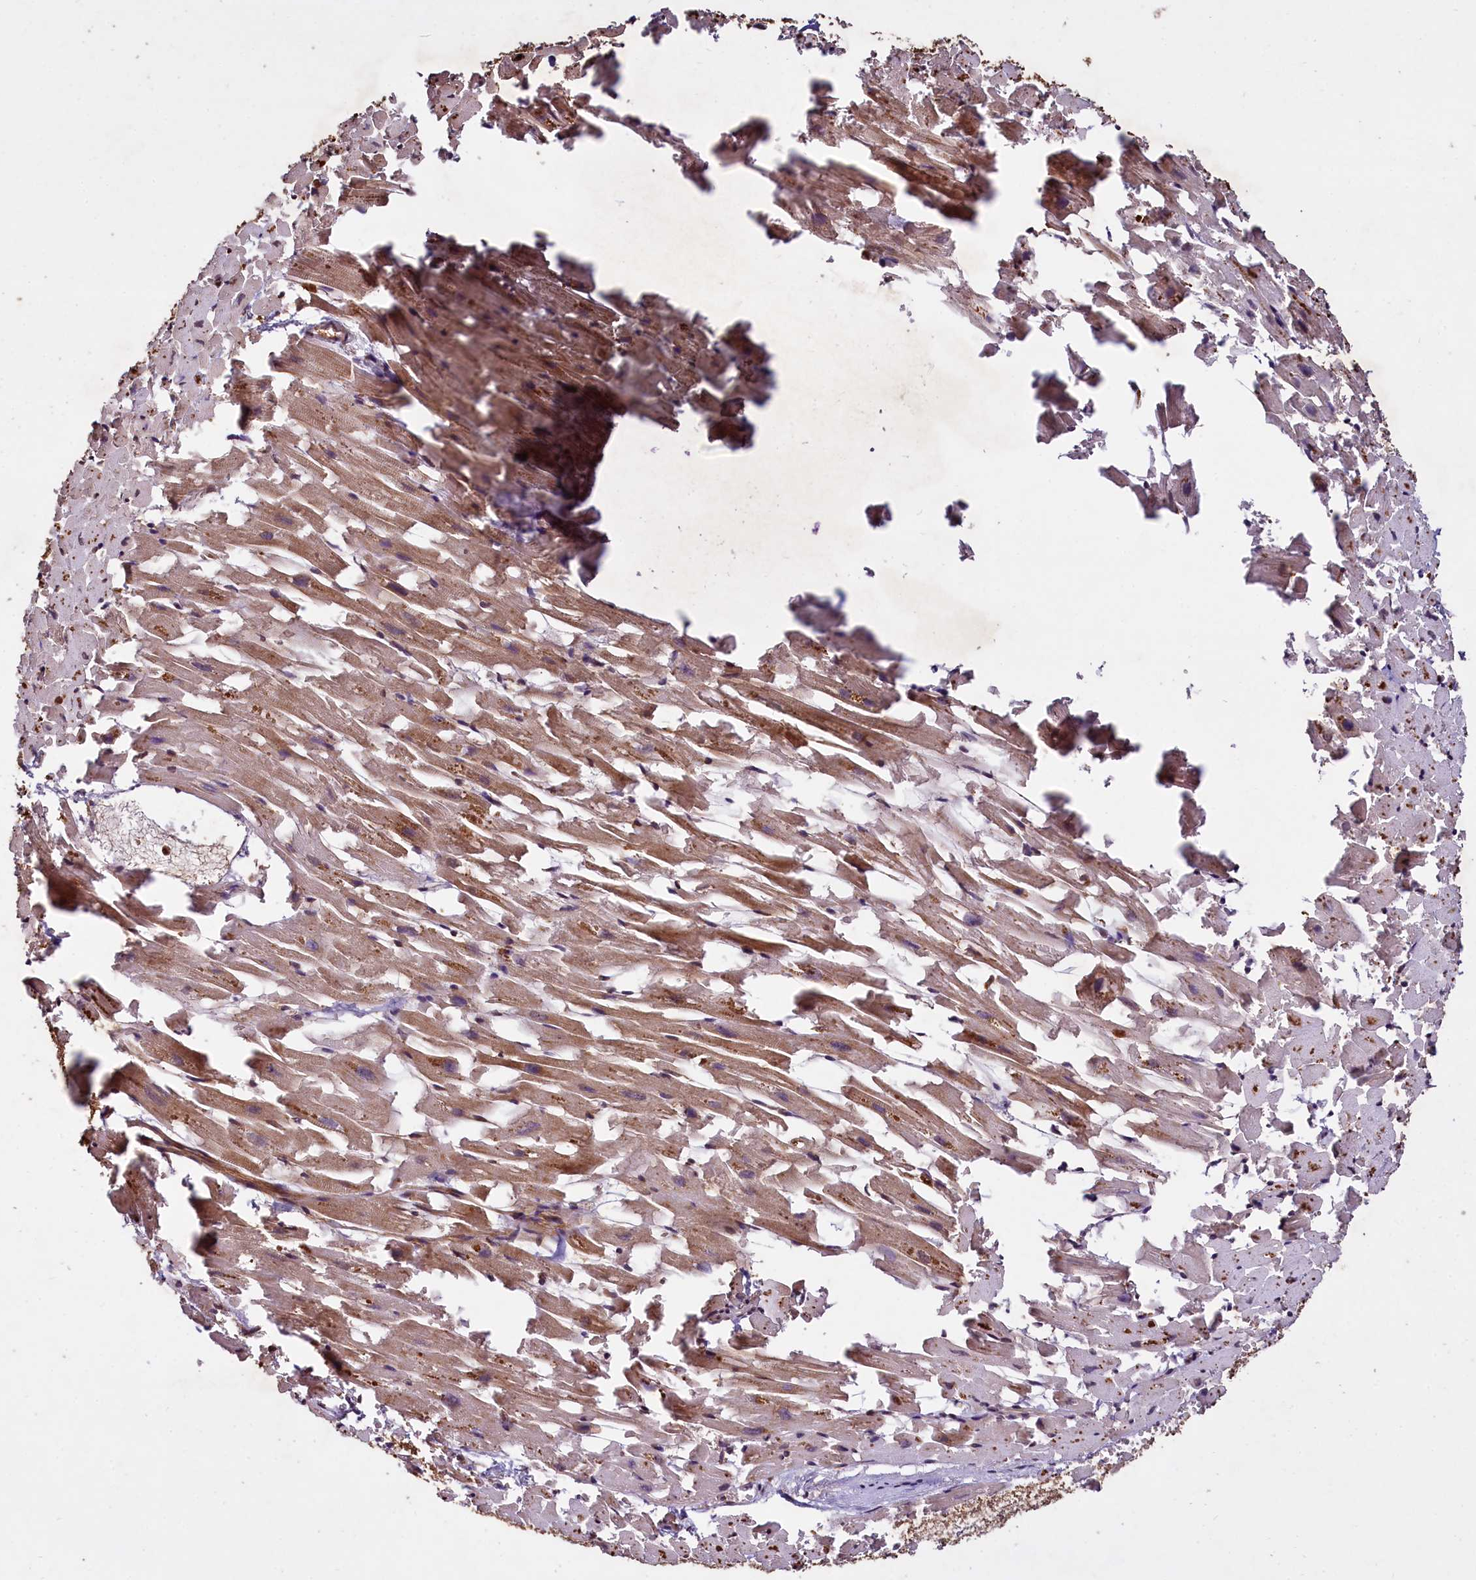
{"staining": {"intensity": "moderate", "quantity": ">75%", "location": "cytoplasmic/membranous"}, "tissue": "heart muscle", "cell_type": "Cardiomyocytes", "image_type": "normal", "snomed": [{"axis": "morphology", "description": "Normal tissue, NOS"}, {"axis": "topography", "description": "Heart"}], "caption": "Protein positivity by immunohistochemistry shows moderate cytoplasmic/membranous positivity in about >75% of cardiomyocytes in unremarkable heart muscle.", "gene": "DCP1B", "patient": {"sex": "female", "age": 64}}